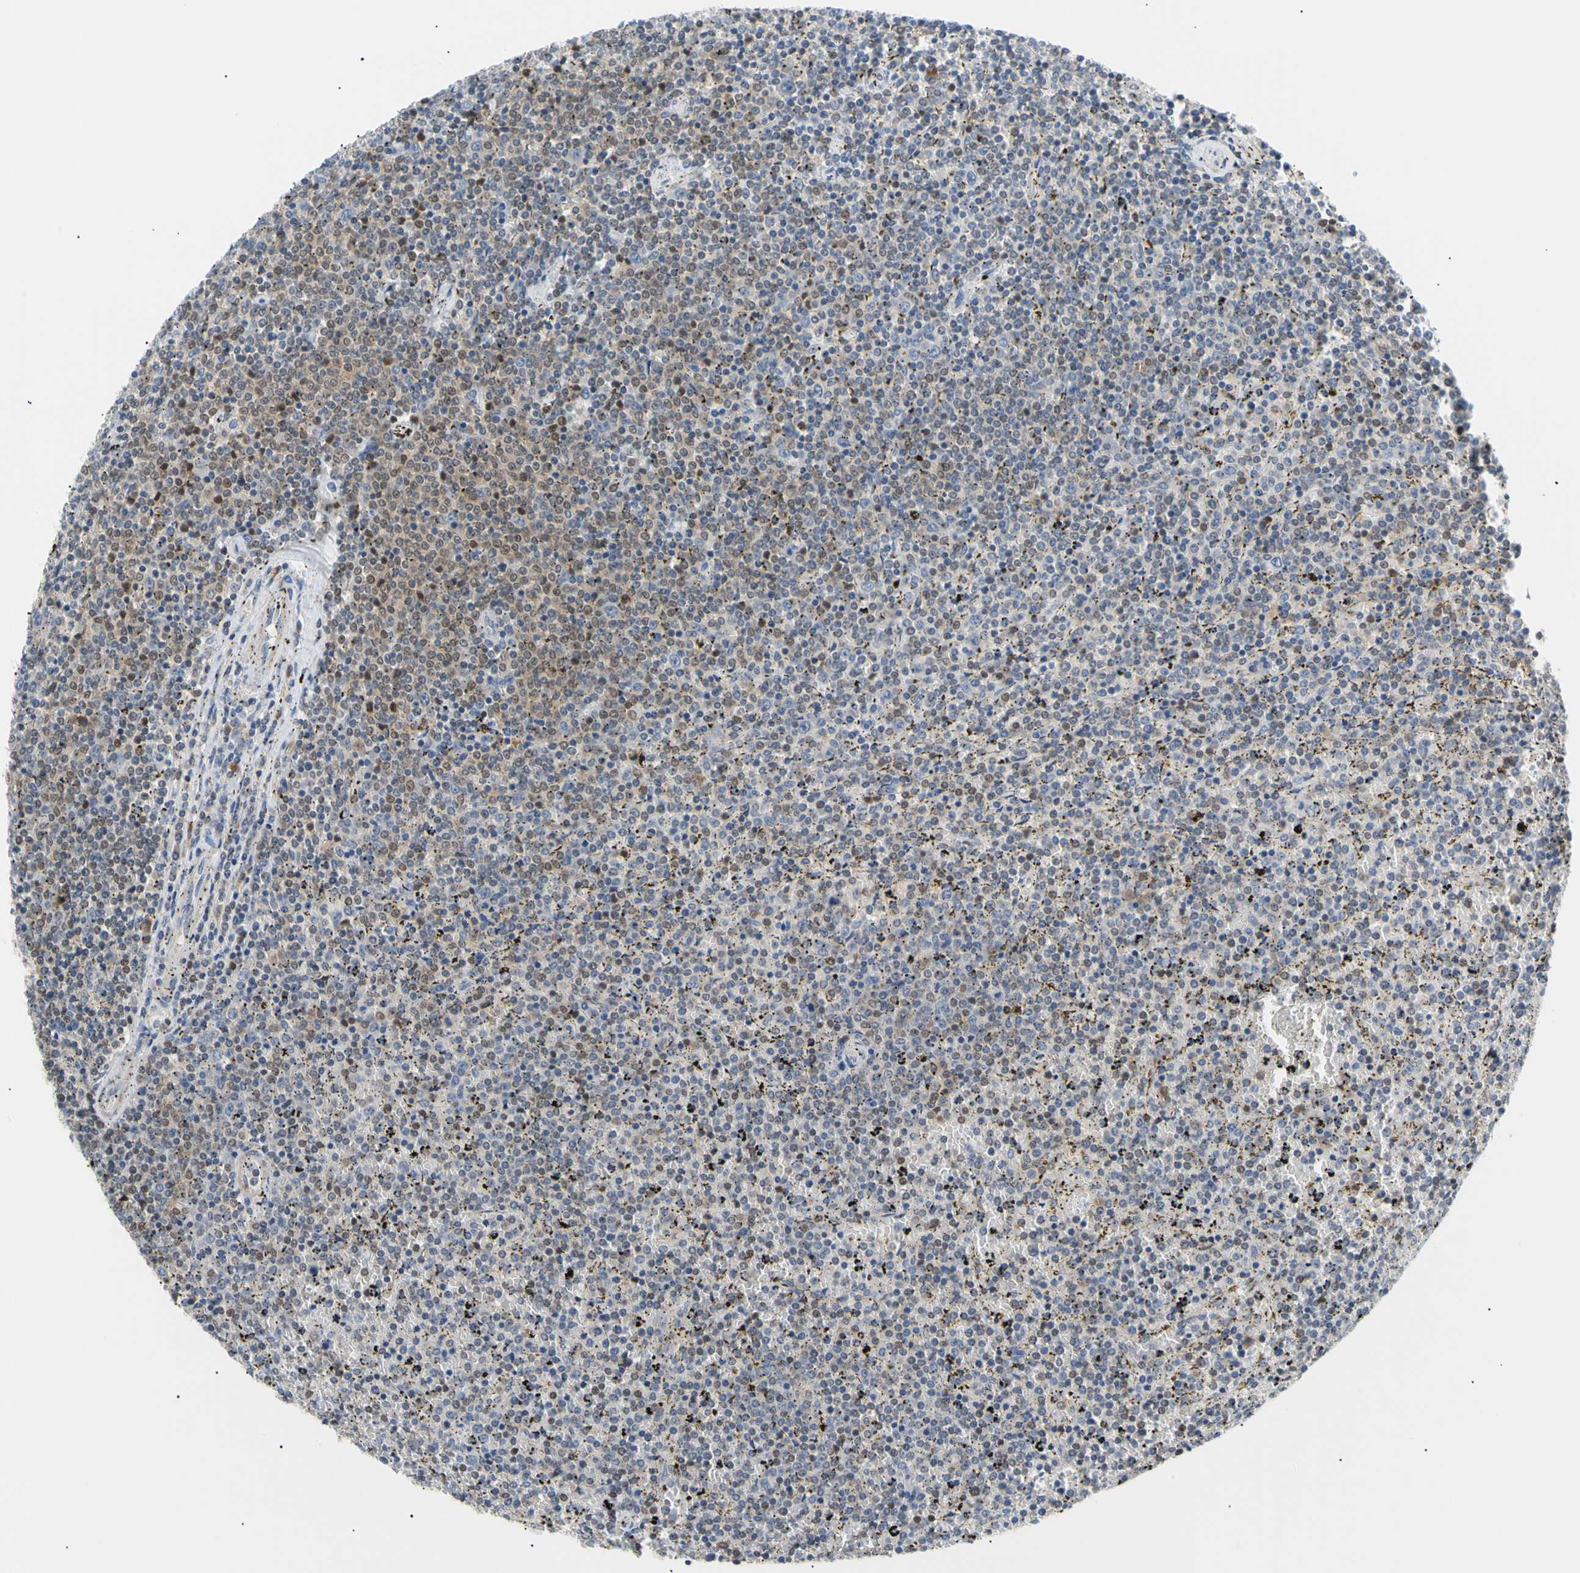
{"staining": {"intensity": "weak", "quantity": "25%-75%", "location": "cytoplasmic/membranous"}, "tissue": "lymphoma", "cell_type": "Tumor cells", "image_type": "cancer", "snomed": [{"axis": "morphology", "description": "Malignant lymphoma, non-Hodgkin's type, Low grade"}, {"axis": "topography", "description": "Spleen"}], "caption": "Protein expression analysis of human low-grade malignant lymphoma, non-Hodgkin's type reveals weak cytoplasmic/membranous staining in about 25%-75% of tumor cells. (IHC, brightfield microscopy, high magnification).", "gene": "SEC23B", "patient": {"sex": "female", "age": 77}}